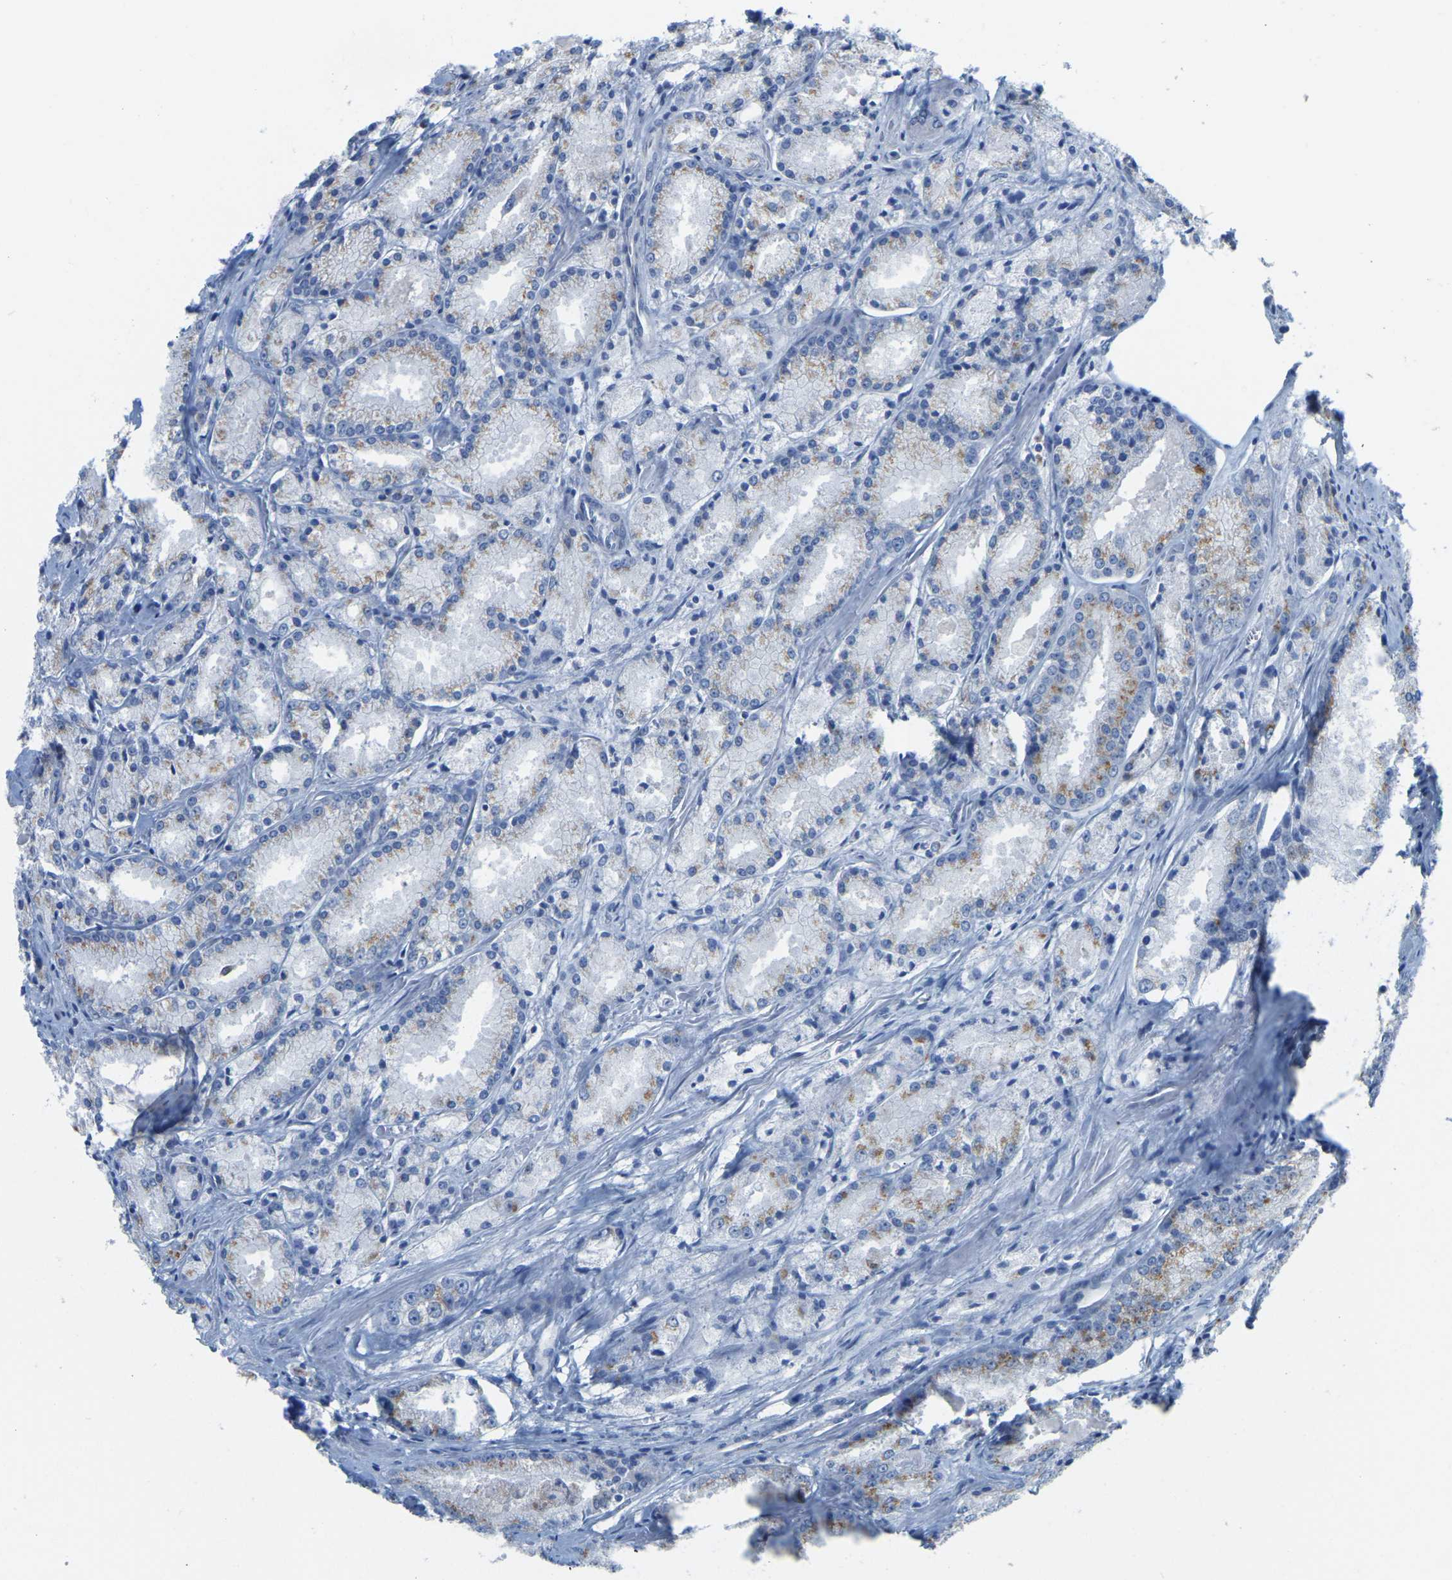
{"staining": {"intensity": "moderate", "quantity": "<25%", "location": "cytoplasmic/membranous"}, "tissue": "prostate cancer", "cell_type": "Tumor cells", "image_type": "cancer", "snomed": [{"axis": "morphology", "description": "Adenocarcinoma, Low grade"}, {"axis": "topography", "description": "Prostate"}], "caption": "This image reveals IHC staining of prostate adenocarcinoma (low-grade), with low moderate cytoplasmic/membranous expression in approximately <25% of tumor cells.", "gene": "FAM174A", "patient": {"sex": "male", "age": 64}}